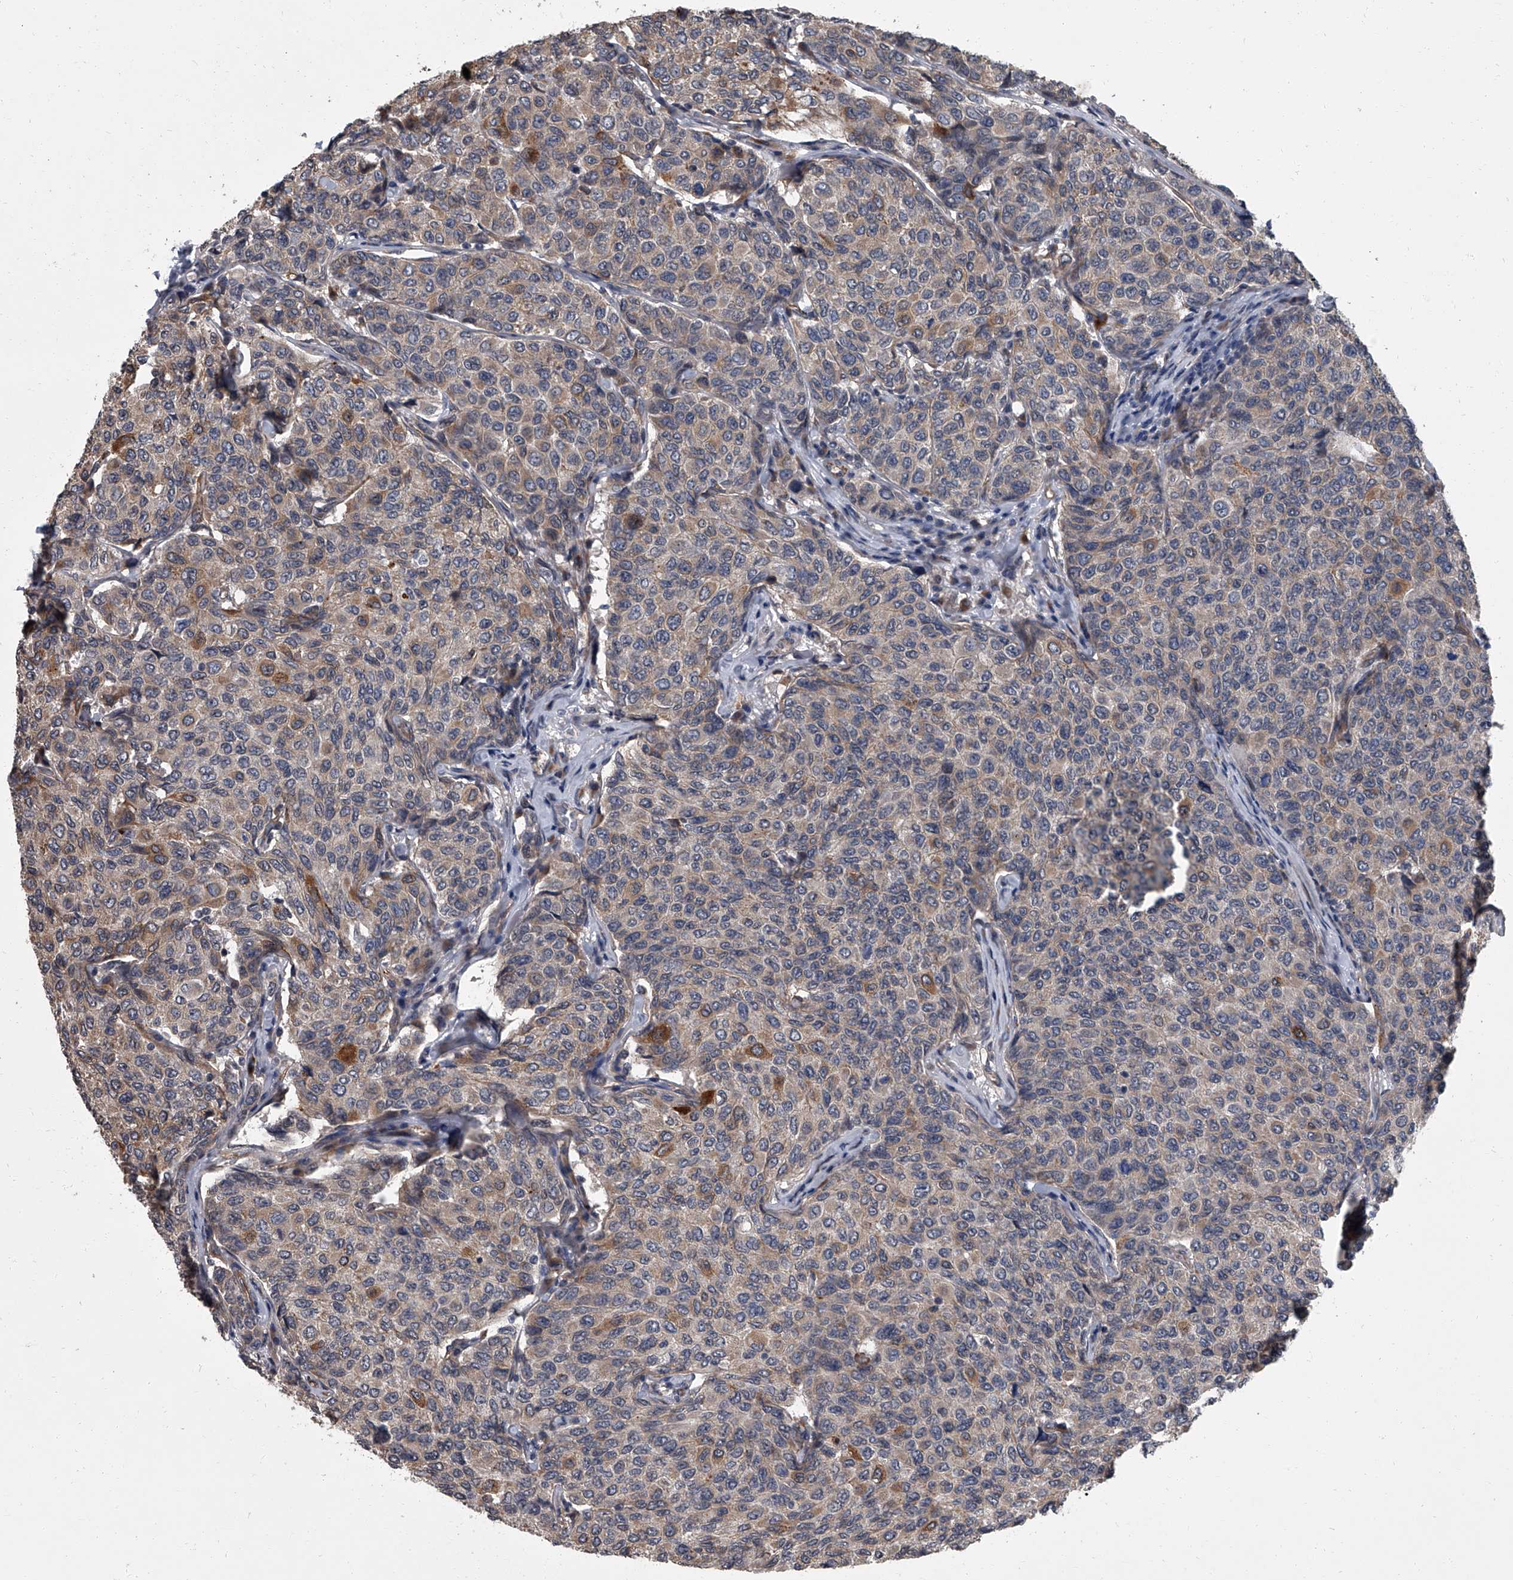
{"staining": {"intensity": "moderate", "quantity": "<25%", "location": "cytoplasmic/membranous"}, "tissue": "breast cancer", "cell_type": "Tumor cells", "image_type": "cancer", "snomed": [{"axis": "morphology", "description": "Duct carcinoma"}, {"axis": "topography", "description": "Breast"}], "caption": "Immunohistochemical staining of human breast cancer (invasive ductal carcinoma) exhibits low levels of moderate cytoplasmic/membranous staining in approximately <25% of tumor cells. Nuclei are stained in blue.", "gene": "SIRT4", "patient": {"sex": "female", "age": 55}}